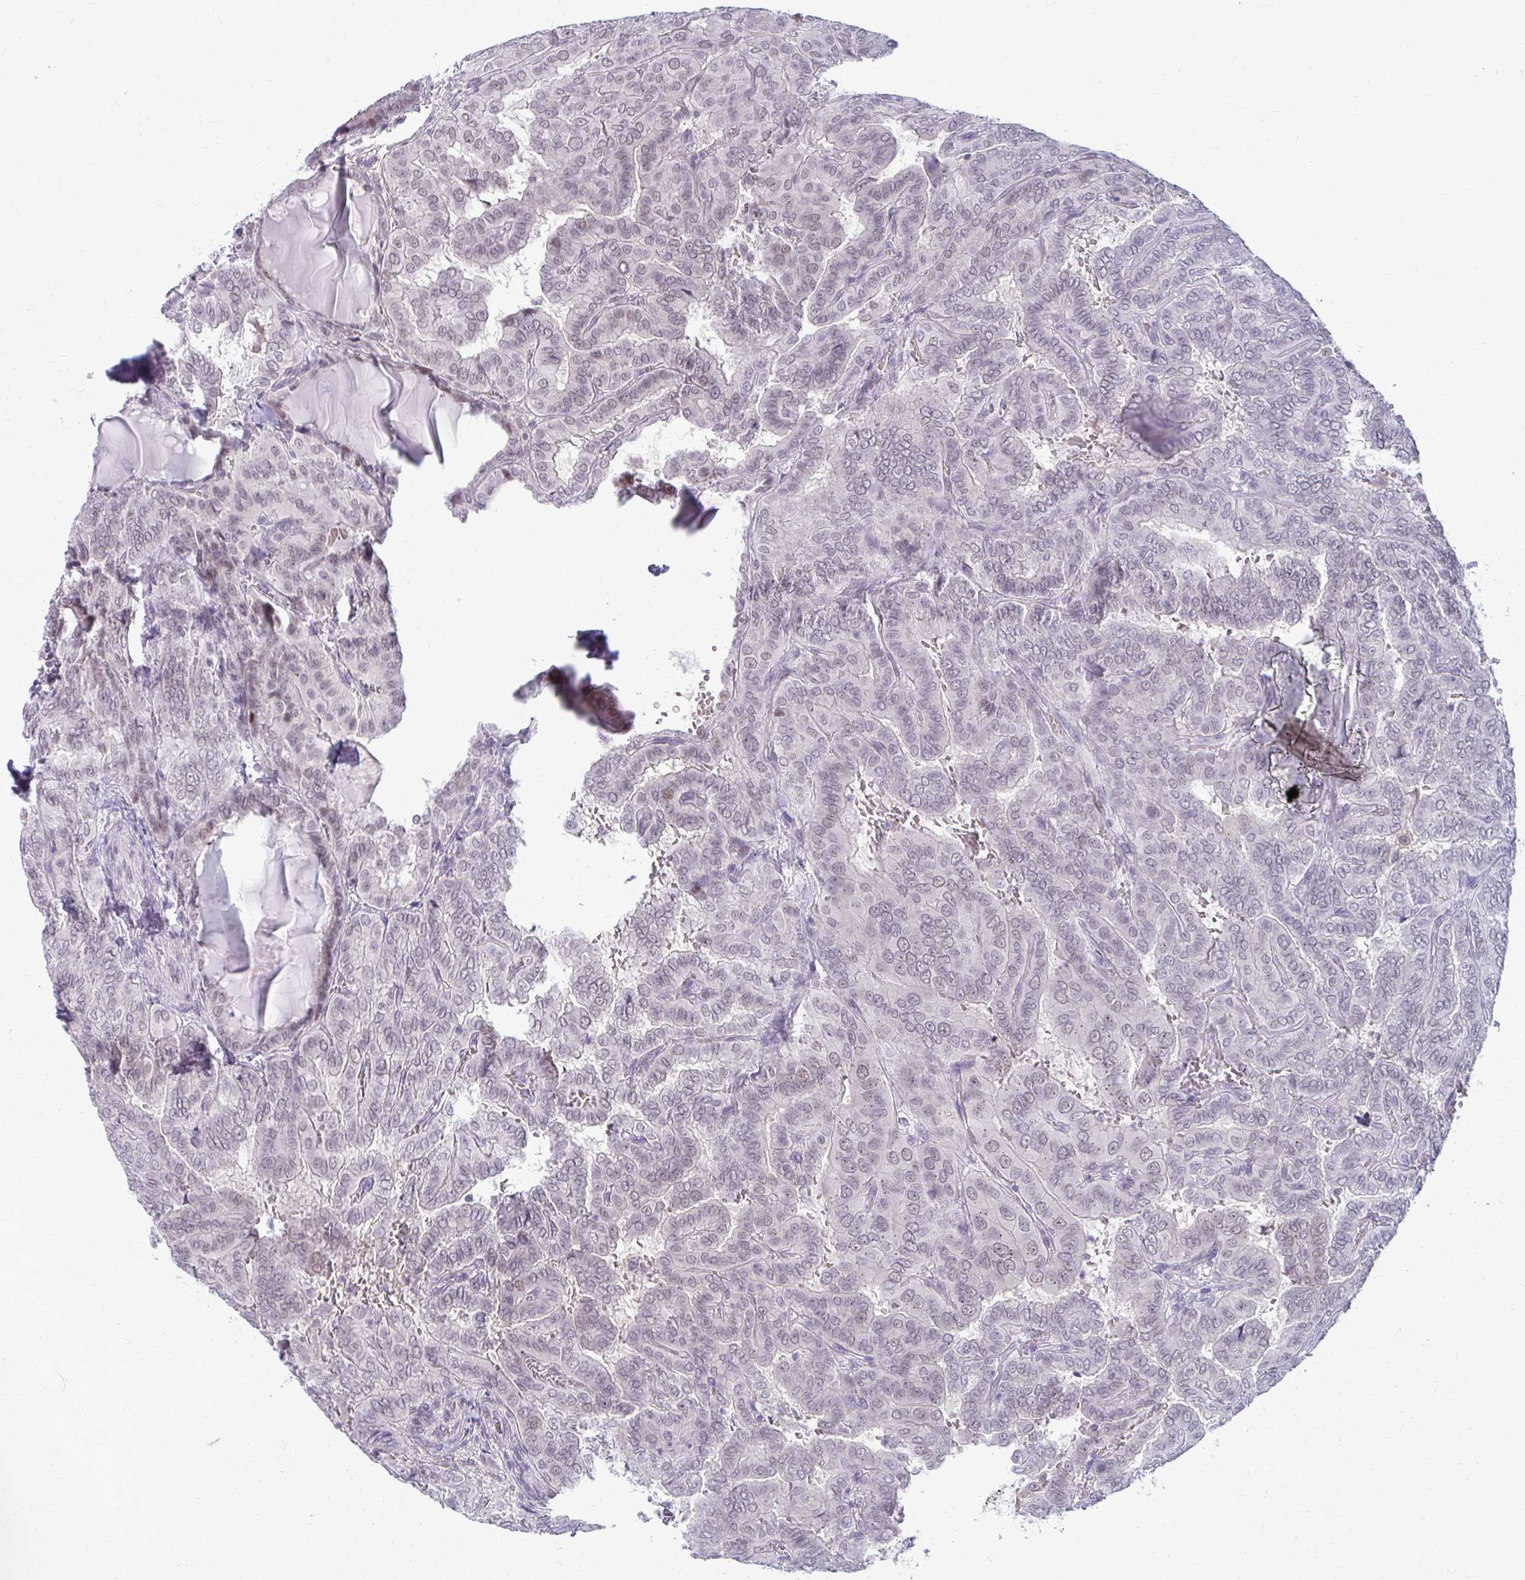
{"staining": {"intensity": "negative", "quantity": "none", "location": "none"}, "tissue": "thyroid cancer", "cell_type": "Tumor cells", "image_type": "cancer", "snomed": [{"axis": "morphology", "description": "Papillary adenocarcinoma, NOS"}, {"axis": "topography", "description": "Thyroid gland"}], "caption": "Immunohistochemistry of thyroid papillary adenocarcinoma exhibits no staining in tumor cells.", "gene": "MAF1", "patient": {"sex": "female", "age": 46}}